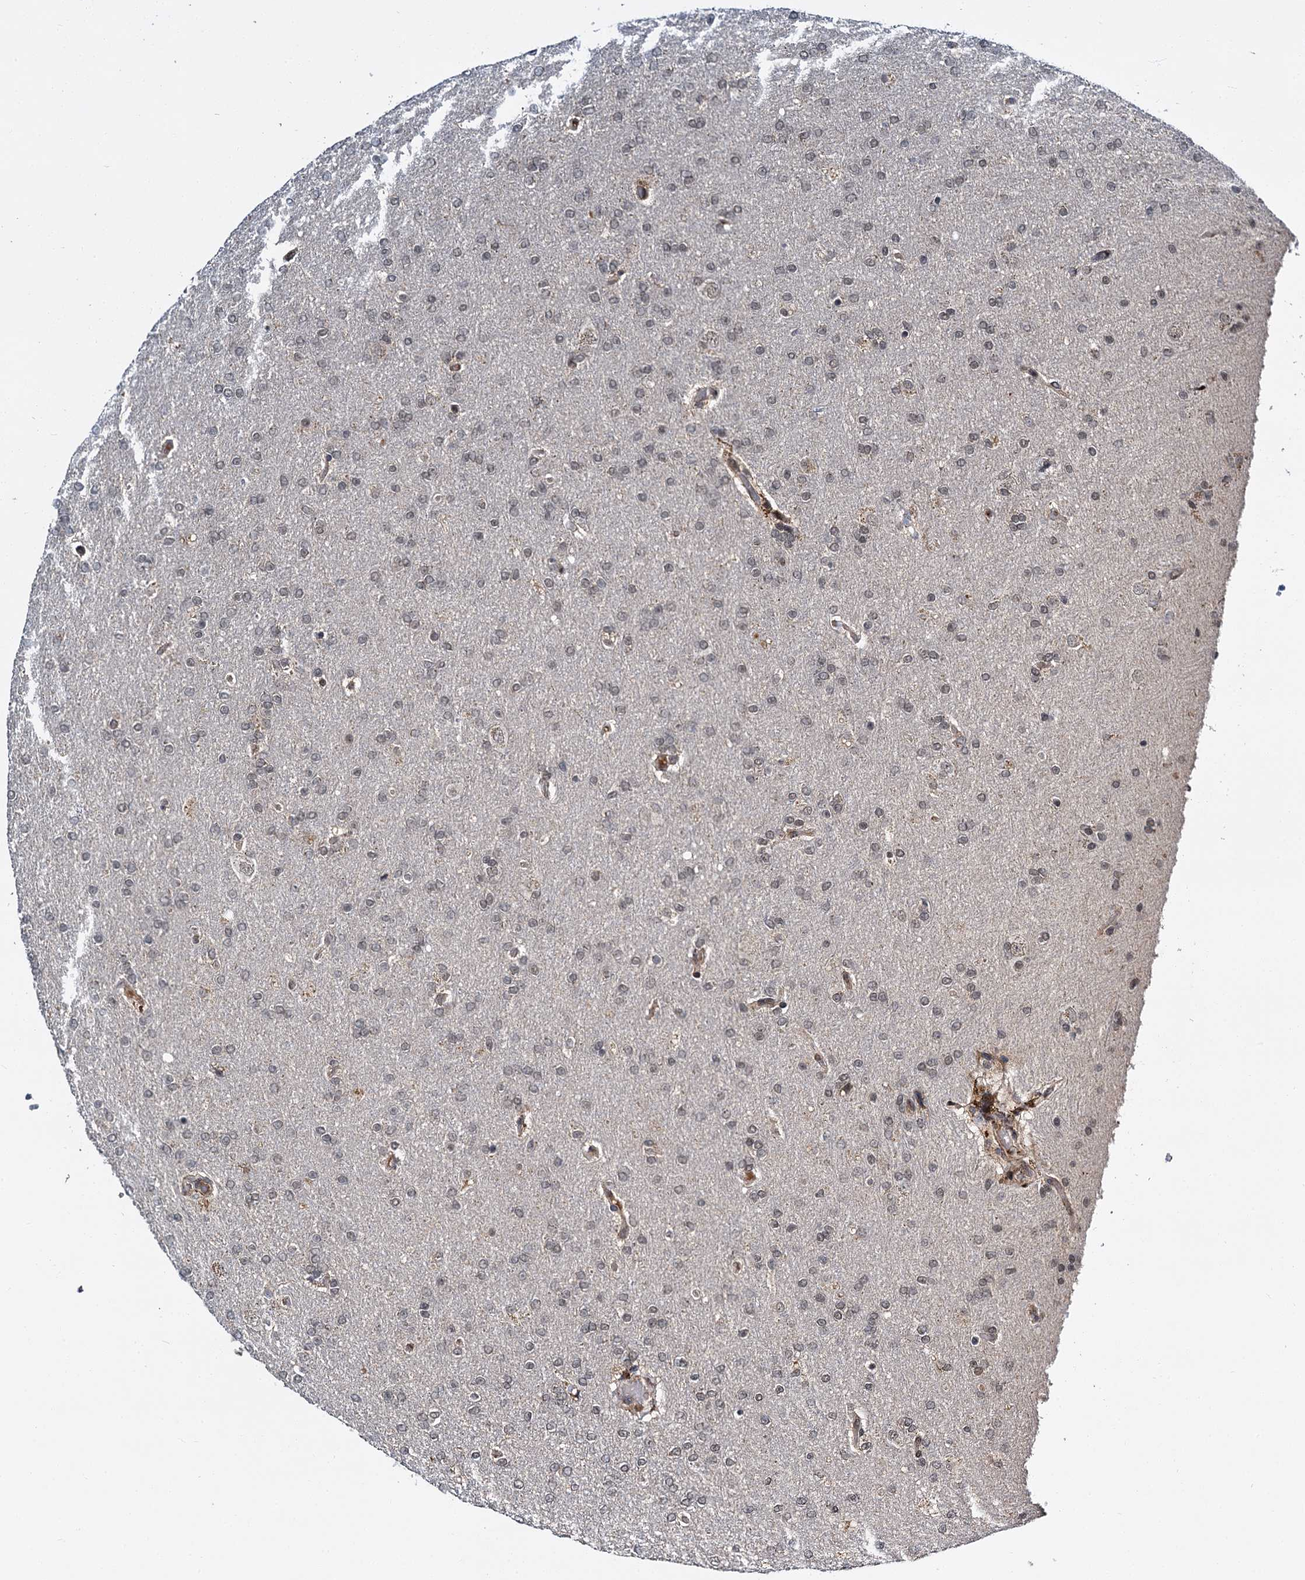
{"staining": {"intensity": "weak", "quantity": "<25%", "location": "nuclear"}, "tissue": "glioma", "cell_type": "Tumor cells", "image_type": "cancer", "snomed": [{"axis": "morphology", "description": "Glioma, malignant, High grade"}, {"axis": "topography", "description": "Brain"}], "caption": "Tumor cells show no significant staining in glioma. Nuclei are stained in blue.", "gene": "MBD6", "patient": {"sex": "male", "age": 72}}